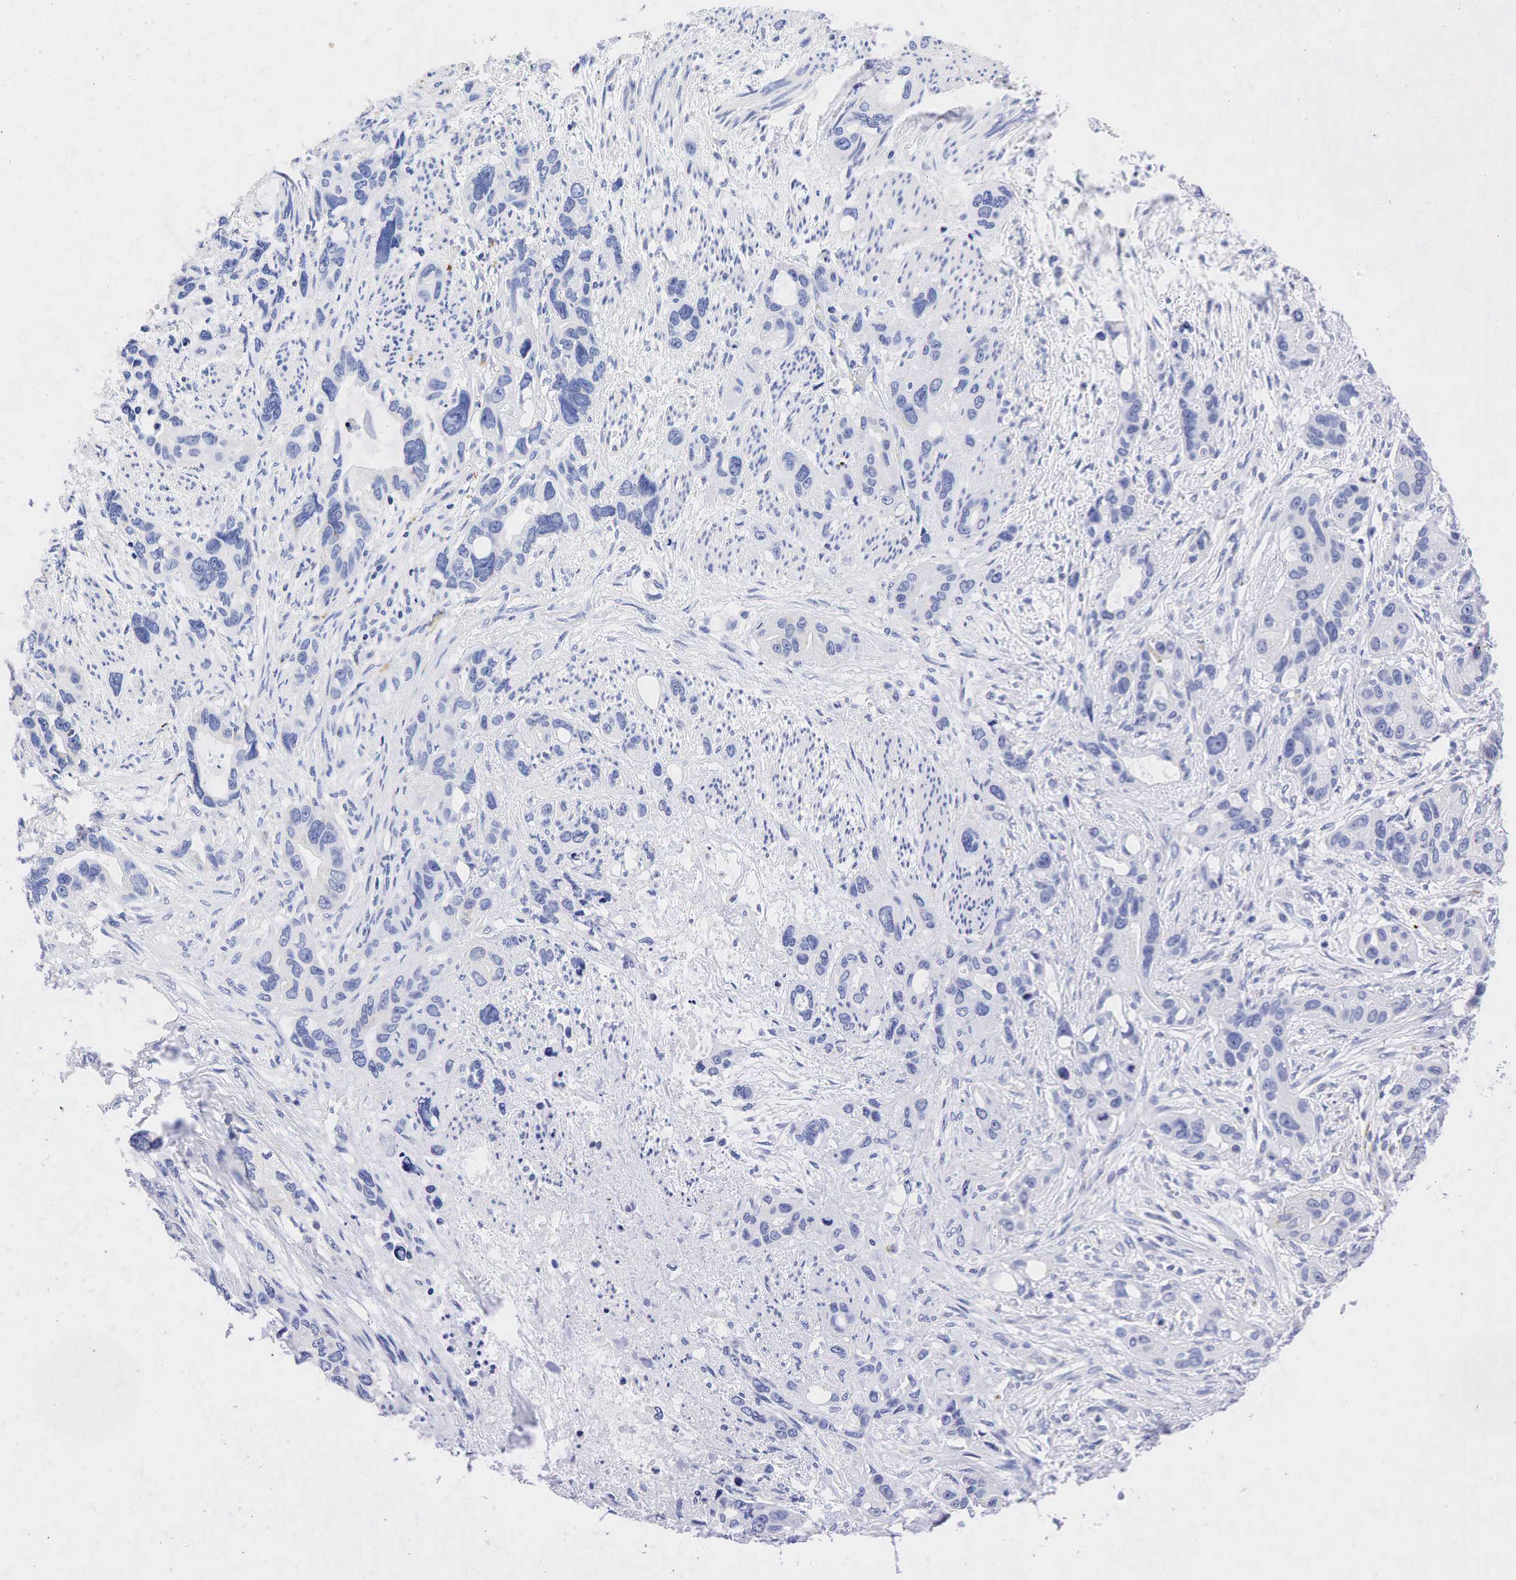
{"staining": {"intensity": "negative", "quantity": "none", "location": "none"}, "tissue": "stomach cancer", "cell_type": "Tumor cells", "image_type": "cancer", "snomed": [{"axis": "morphology", "description": "Adenocarcinoma, NOS"}, {"axis": "topography", "description": "Stomach, upper"}], "caption": "An image of human stomach cancer is negative for staining in tumor cells.", "gene": "SYP", "patient": {"sex": "male", "age": 47}}